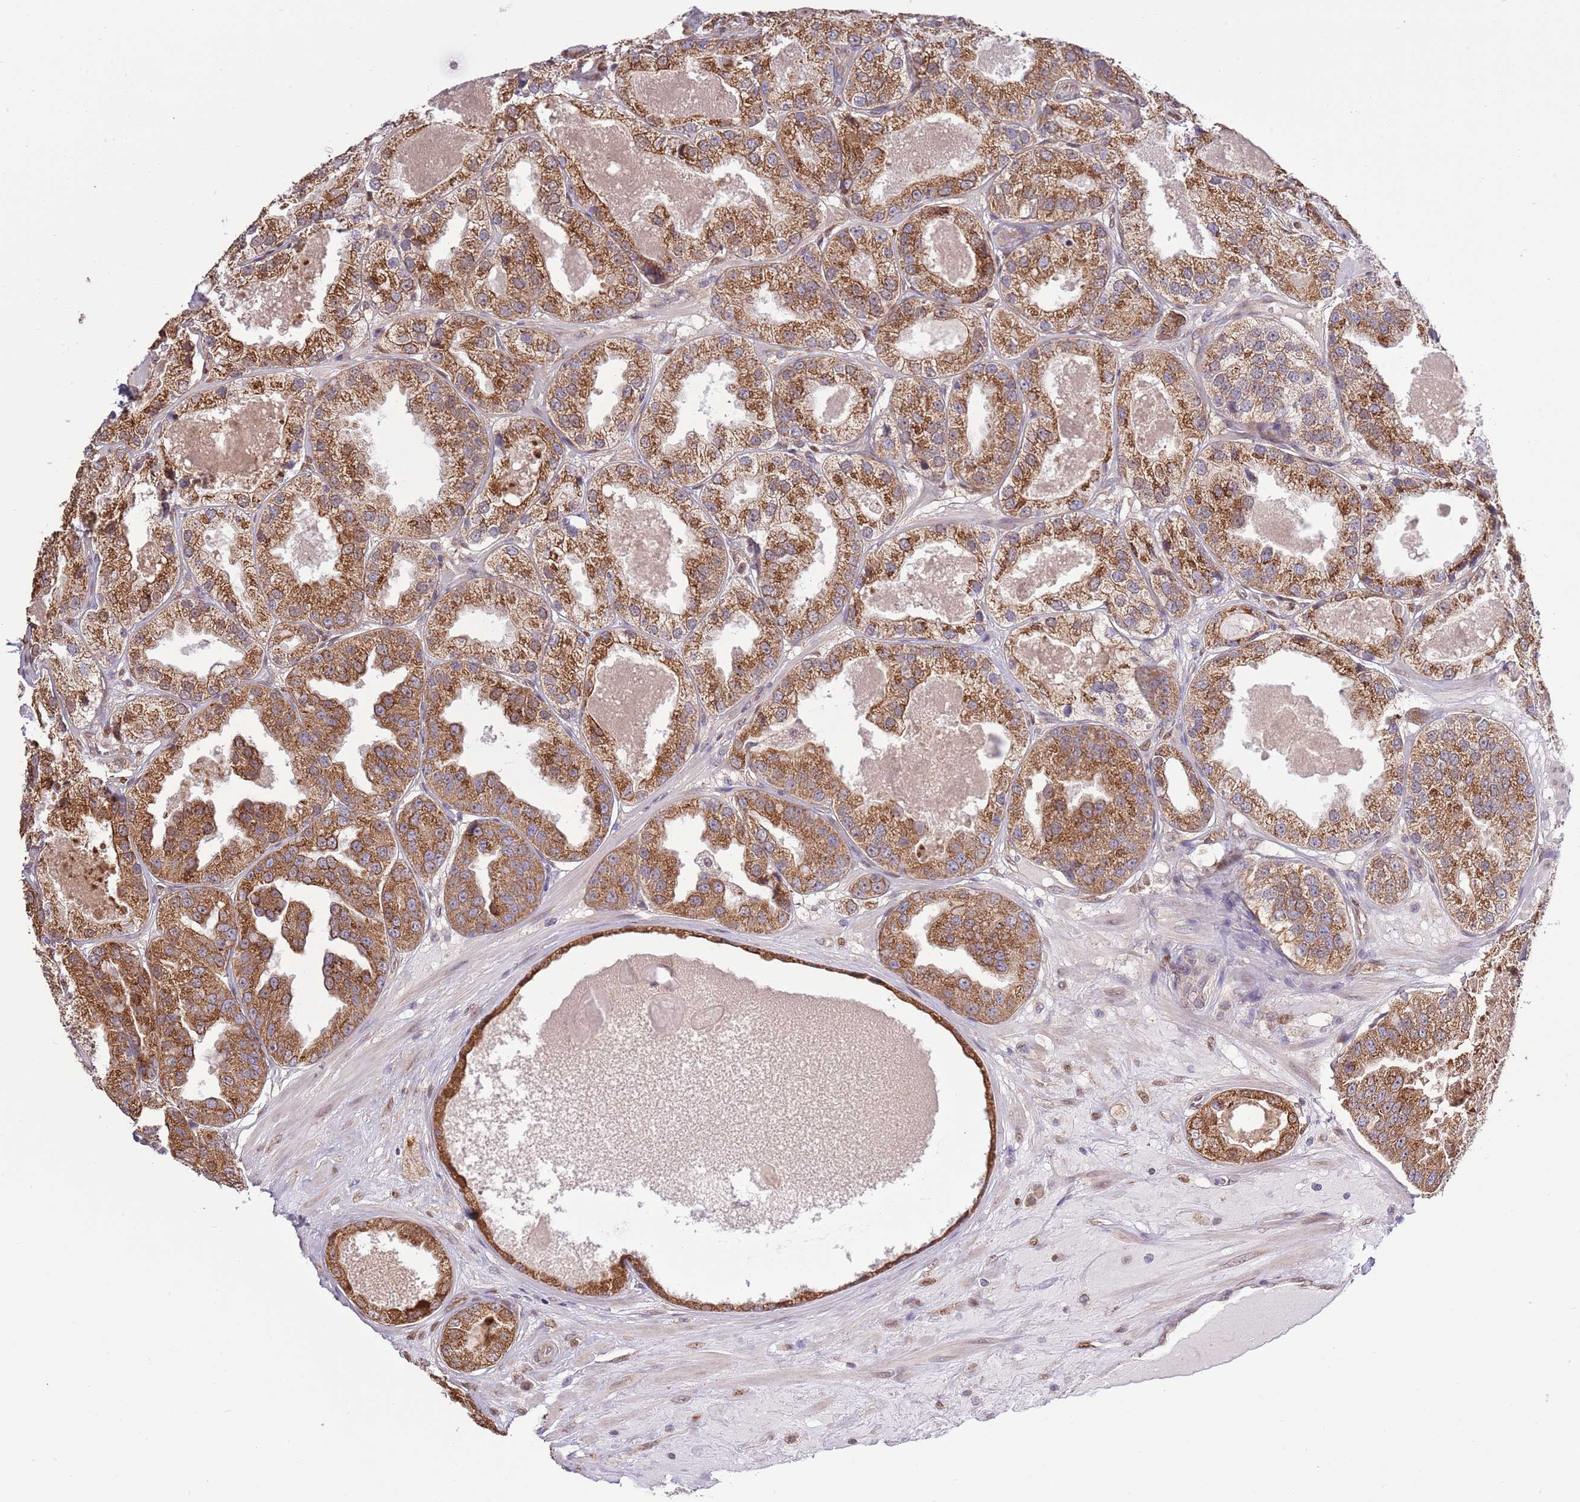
{"staining": {"intensity": "strong", "quantity": ">75%", "location": "cytoplasmic/membranous"}, "tissue": "prostate cancer", "cell_type": "Tumor cells", "image_type": "cancer", "snomed": [{"axis": "morphology", "description": "Adenocarcinoma, High grade"}, {"axis": "topography", "description": "Prostate"}], "caption": "Immunohistochemistry (DAB) staining of human prostate cancer (adenocarcinoma (high-grade)) exhibits strong cytoplasmic/membranous protein positivity in about >75% of tumor cells.", "gene": "ARL2BP", "patient": {"sex": "male", "age": 63}}